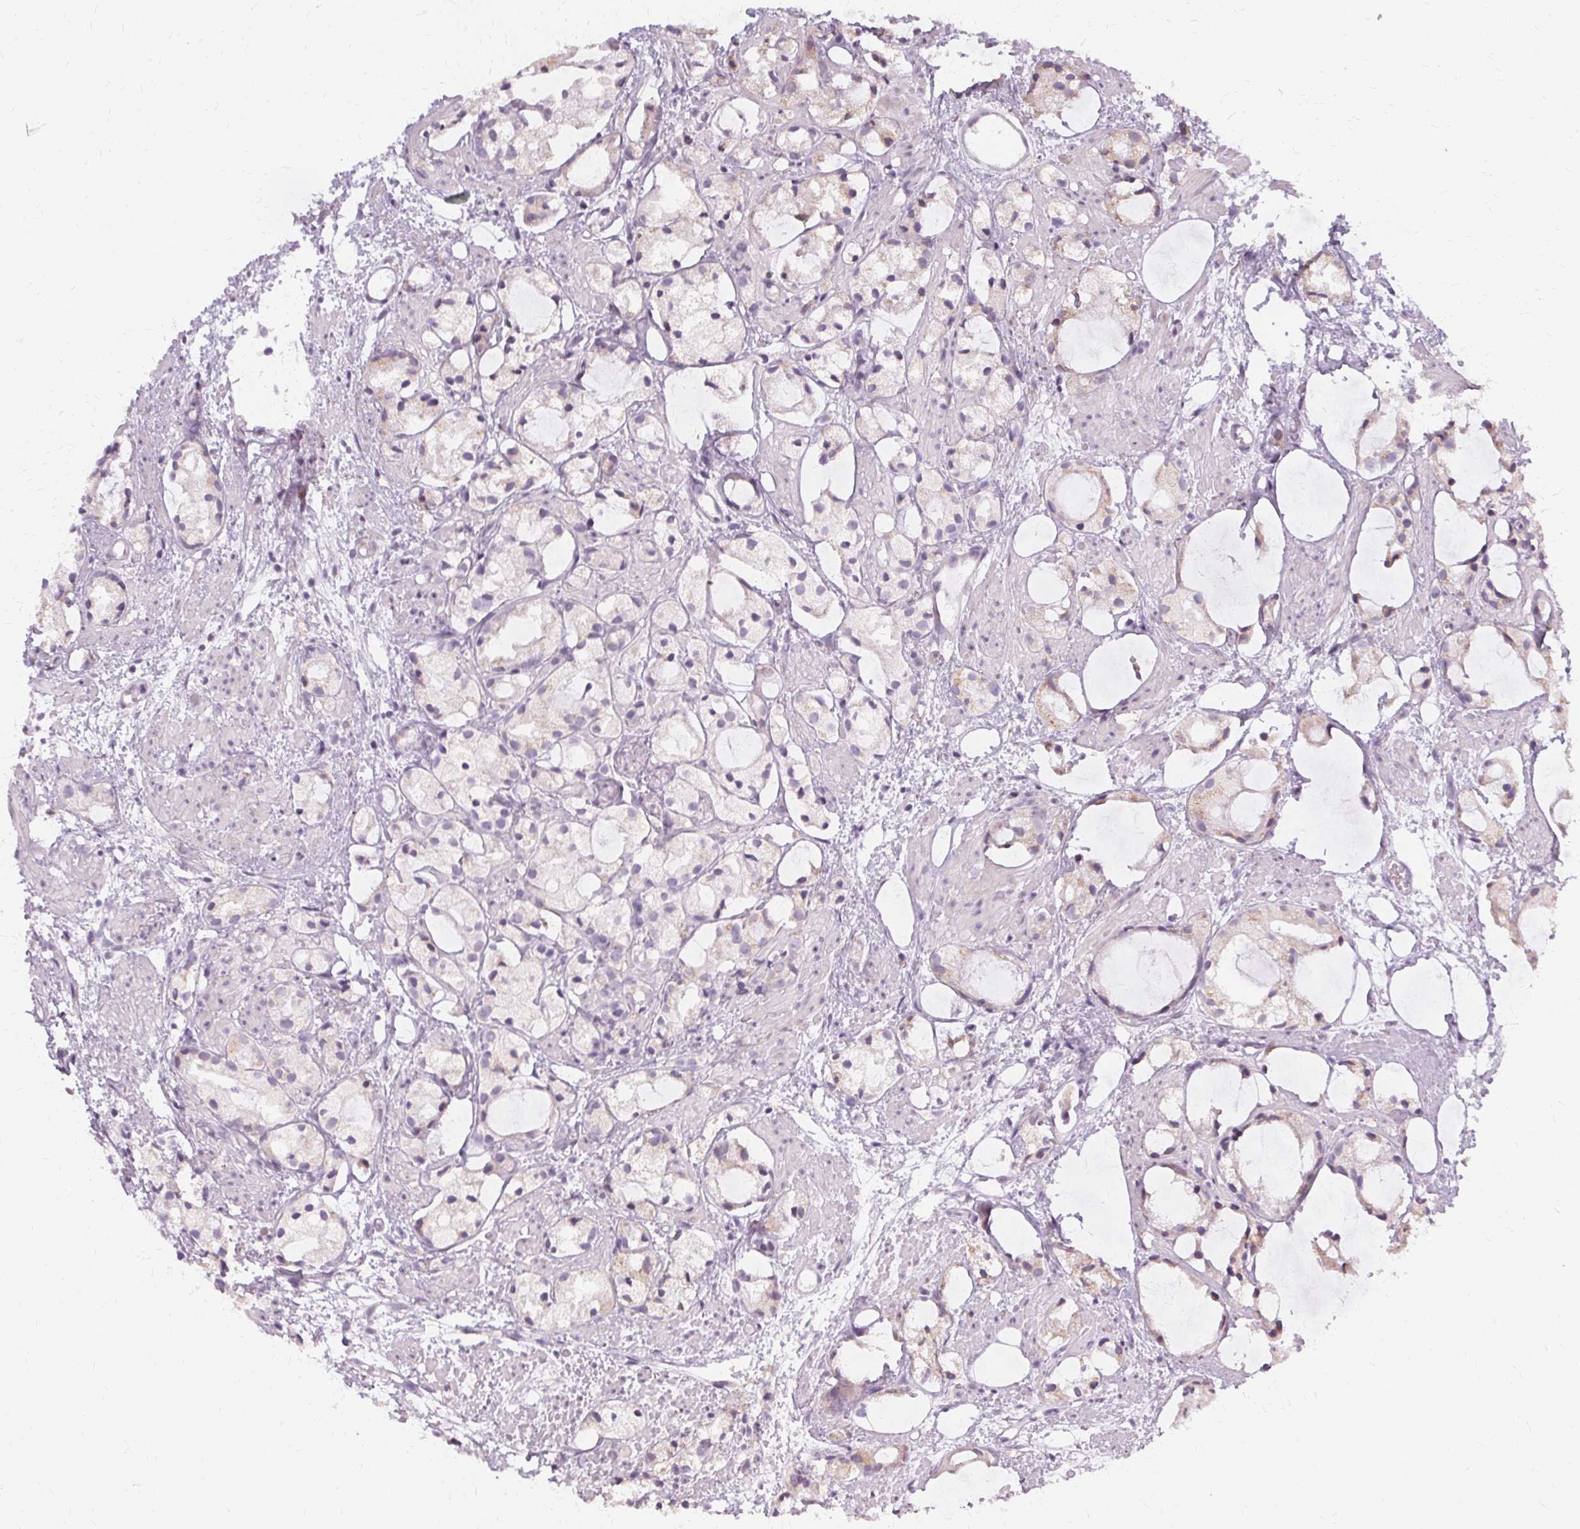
{"staining": {"intensity": "negative", "quantity": "none", "location": "none"}, "tissue": "prostate cancer", "cell_type": "Tumor cells", "image_type": "cancer", "snomed": [{"axis": "morphology", "description": "Adenocarcinoma, High grade"}, {"axis": "topography", "description": "Prostate"}], "caption": "Immunohistochemistry (IHC) of human high-grade adenocarcinoma (prostate) demonstrates no staining in tumor cells. (DAB (3,3'-diaminobenzidine) immunohistochemistry visualized using brightfield microscopy, high magnification).", "gene": "FCRL3", "patient": {"sex": "male", "age": 85}}